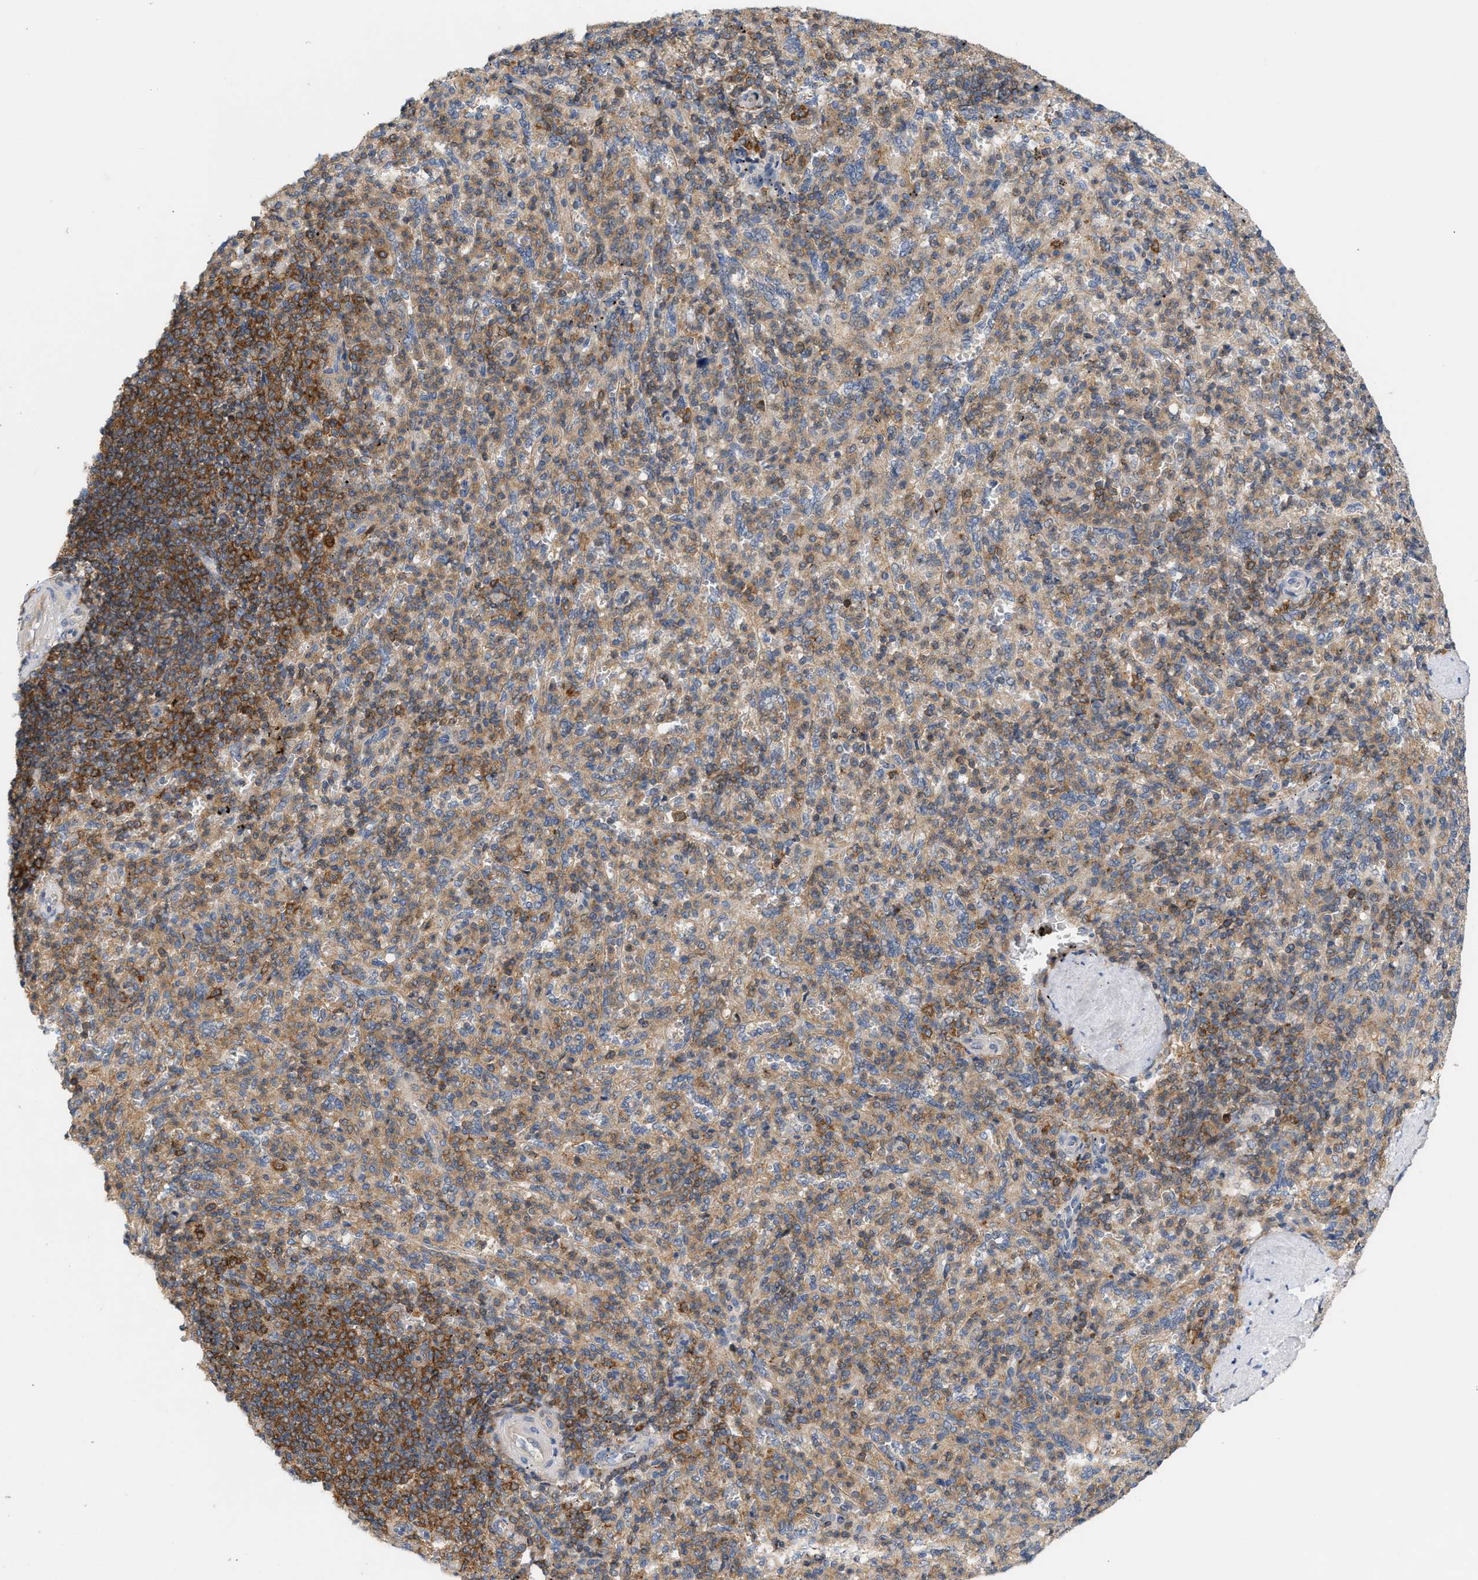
{"staining": {"intensity": "moderate", "quantity": ">75%", "location": "cytoplasmic/membranous"}, "tissue": "spleen", "cell_type": "Cells in red pulp", "image_type": "normal", "snomed": [{"axis": "morphology", "description": "Normal tissue, NOS"}, {"axis": "topography", "description": "Spleen"}], "caption": "Immunohistochemical staining of normal human spleen displays medium levels of moderate cytoplasmic/membranous positivity in about >75% of cells in red pulp.", "gene": "DBNL", "patient": {"sex": "male", "age": 36}}